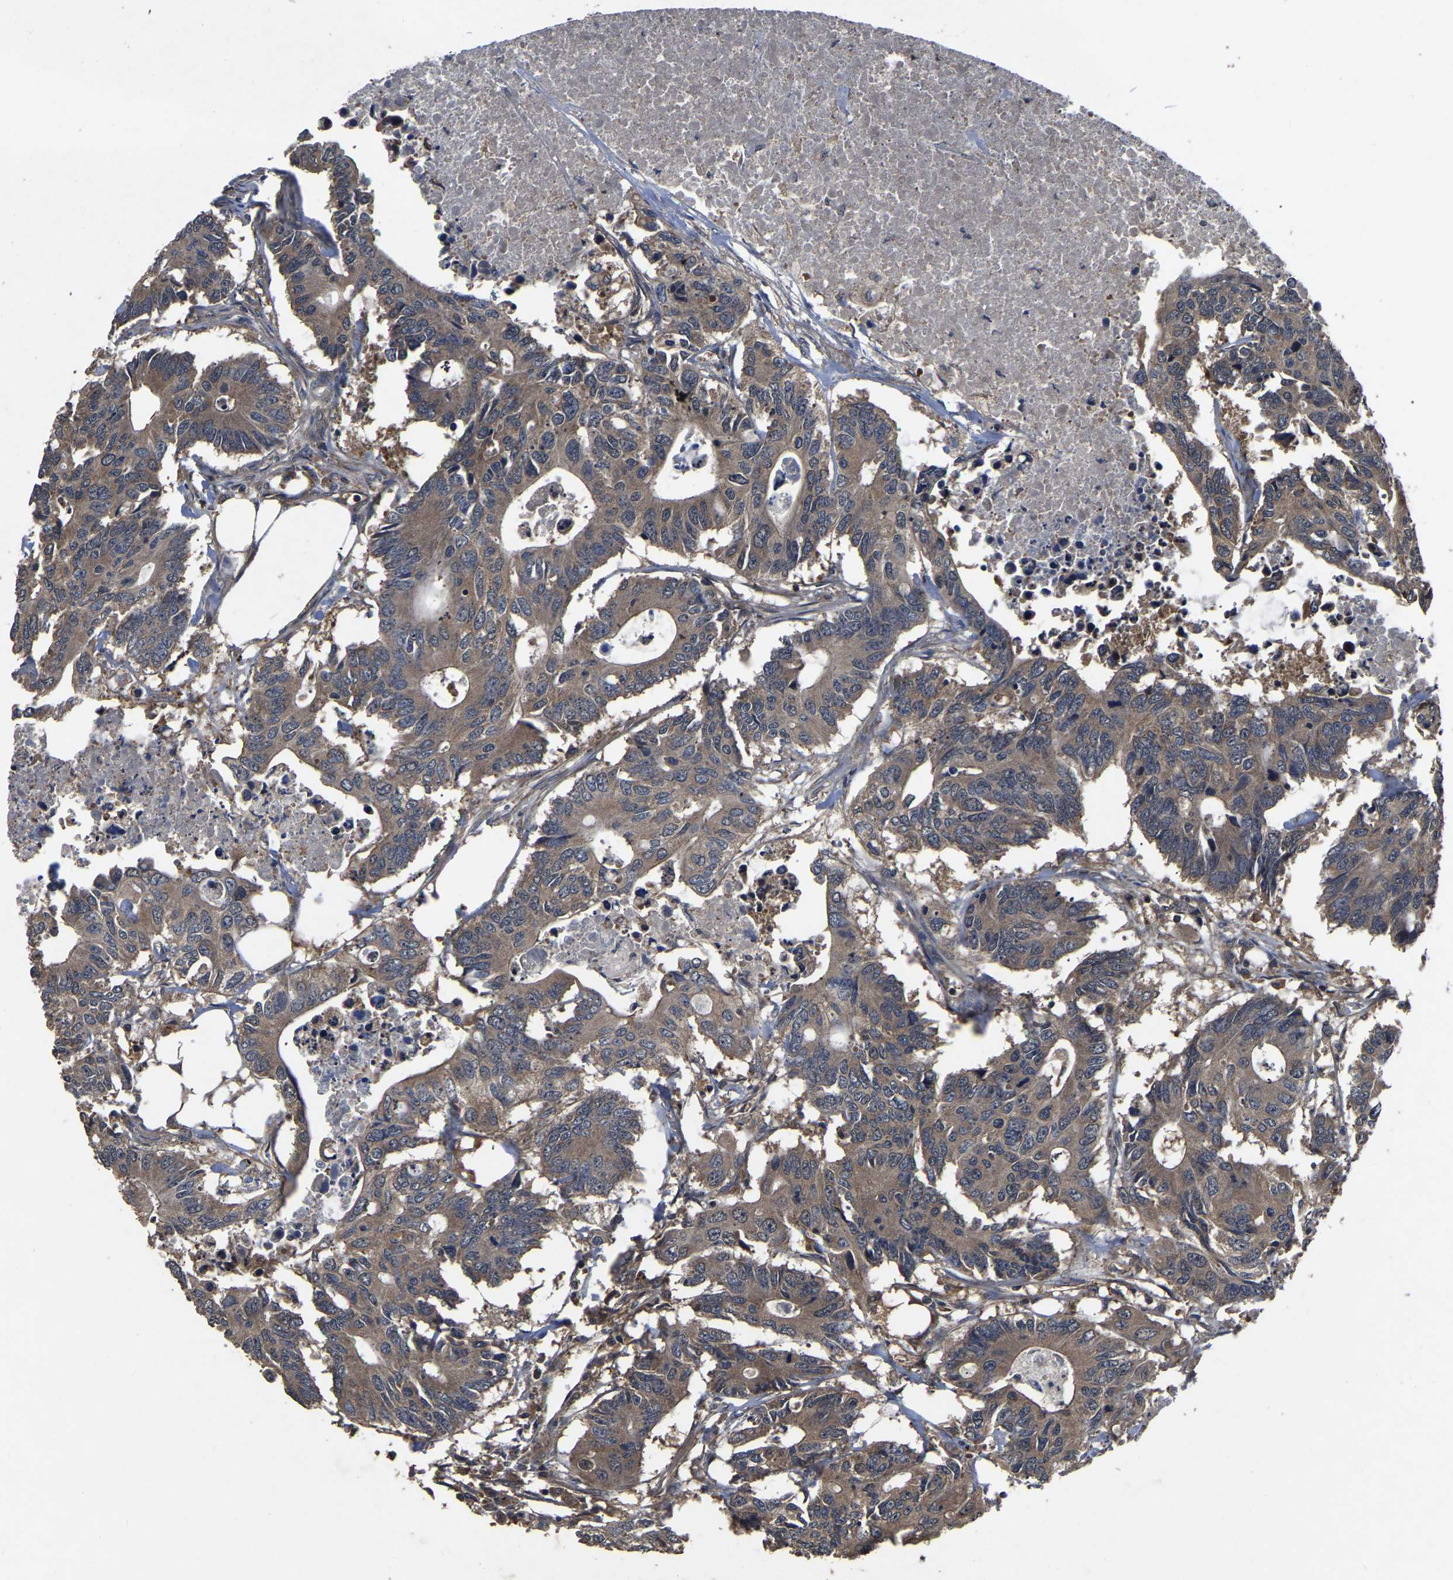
{"staining": {"intensity": "moderate", "quantity": ">75%", "location": "cytoplasmic/membranous"}, "tissue": "colorectal cancer", "cell_type": "Tumor cells", "image_type": "cancer", "snomed": [{"axis": "morphology", "description": "Adenocarcinoma, NOS"}, {"axis": "topography", "description": "Colon"}], "caption": "A brown stain highlights moderate cytoplasmic/membranous staining of a protein in colorectal adenocarcinoma tumor cells. (DAB IHC, brown staining for protein, blue staining for nuclei).", "gene": "CRYZL1", "patient": {"sex": "male", "age": 71}}